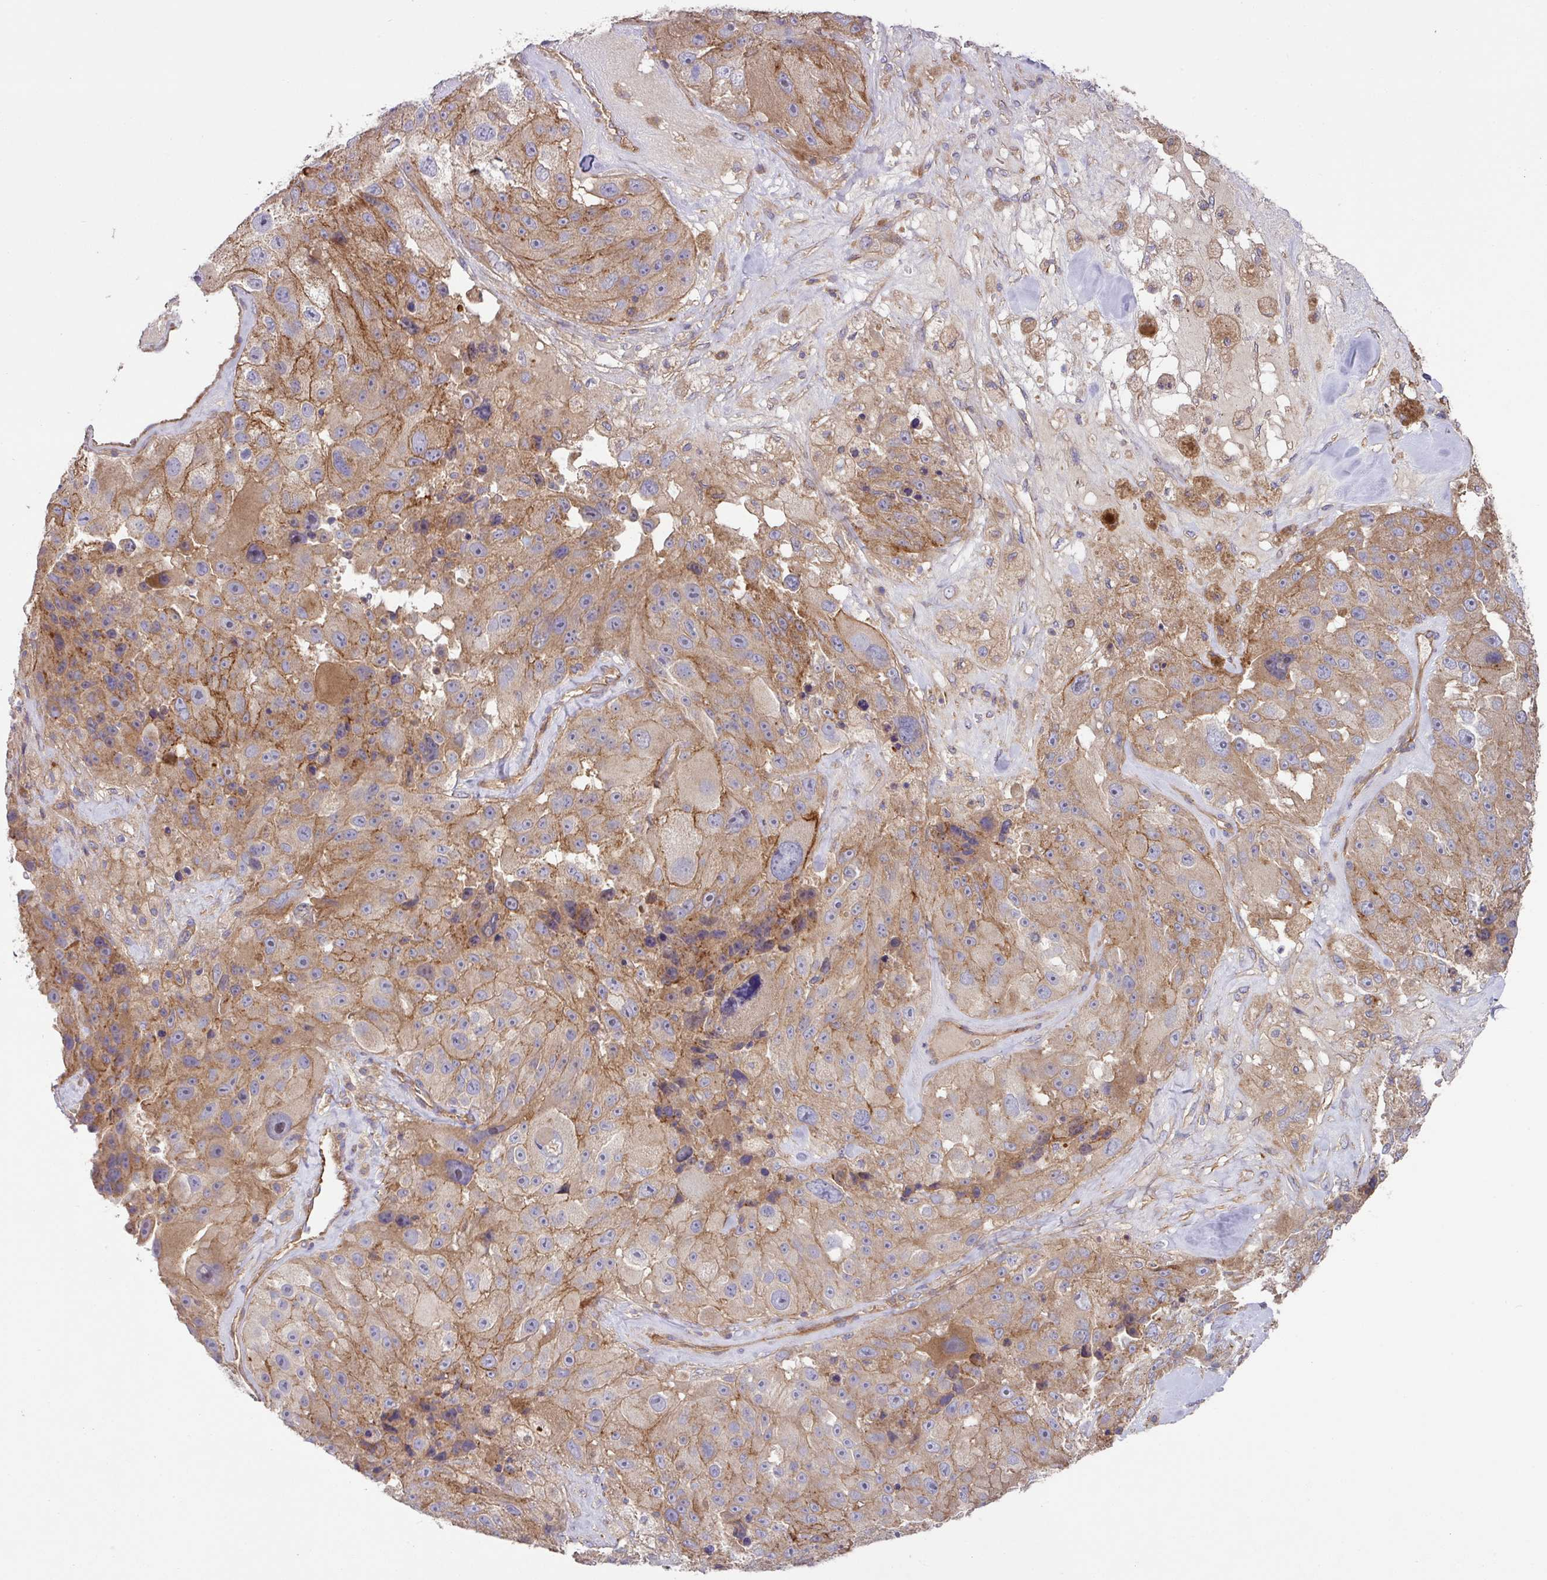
{"staining": {"intensity": "moderate", "quantity": "25%-75%", "location": "cytoplasmic/membranous"}, "tissue": "melanoma", "cell_type": "Tumor cells", "image_type": "cancer", "snomed": [{"axis": "morphology", "description": "Malignant melanoma, Metastatic site"}, {"axis": "topography", "description": "Lymph node"}], "caption": "Immunohistochemical staining of melanoma displays medium levels of moderate cytoplasmic/membranous protein positivity in about 25%-75% of tumor cells.", "gene": "RIC1", "patient": {"sex": "male", "age": 62}}